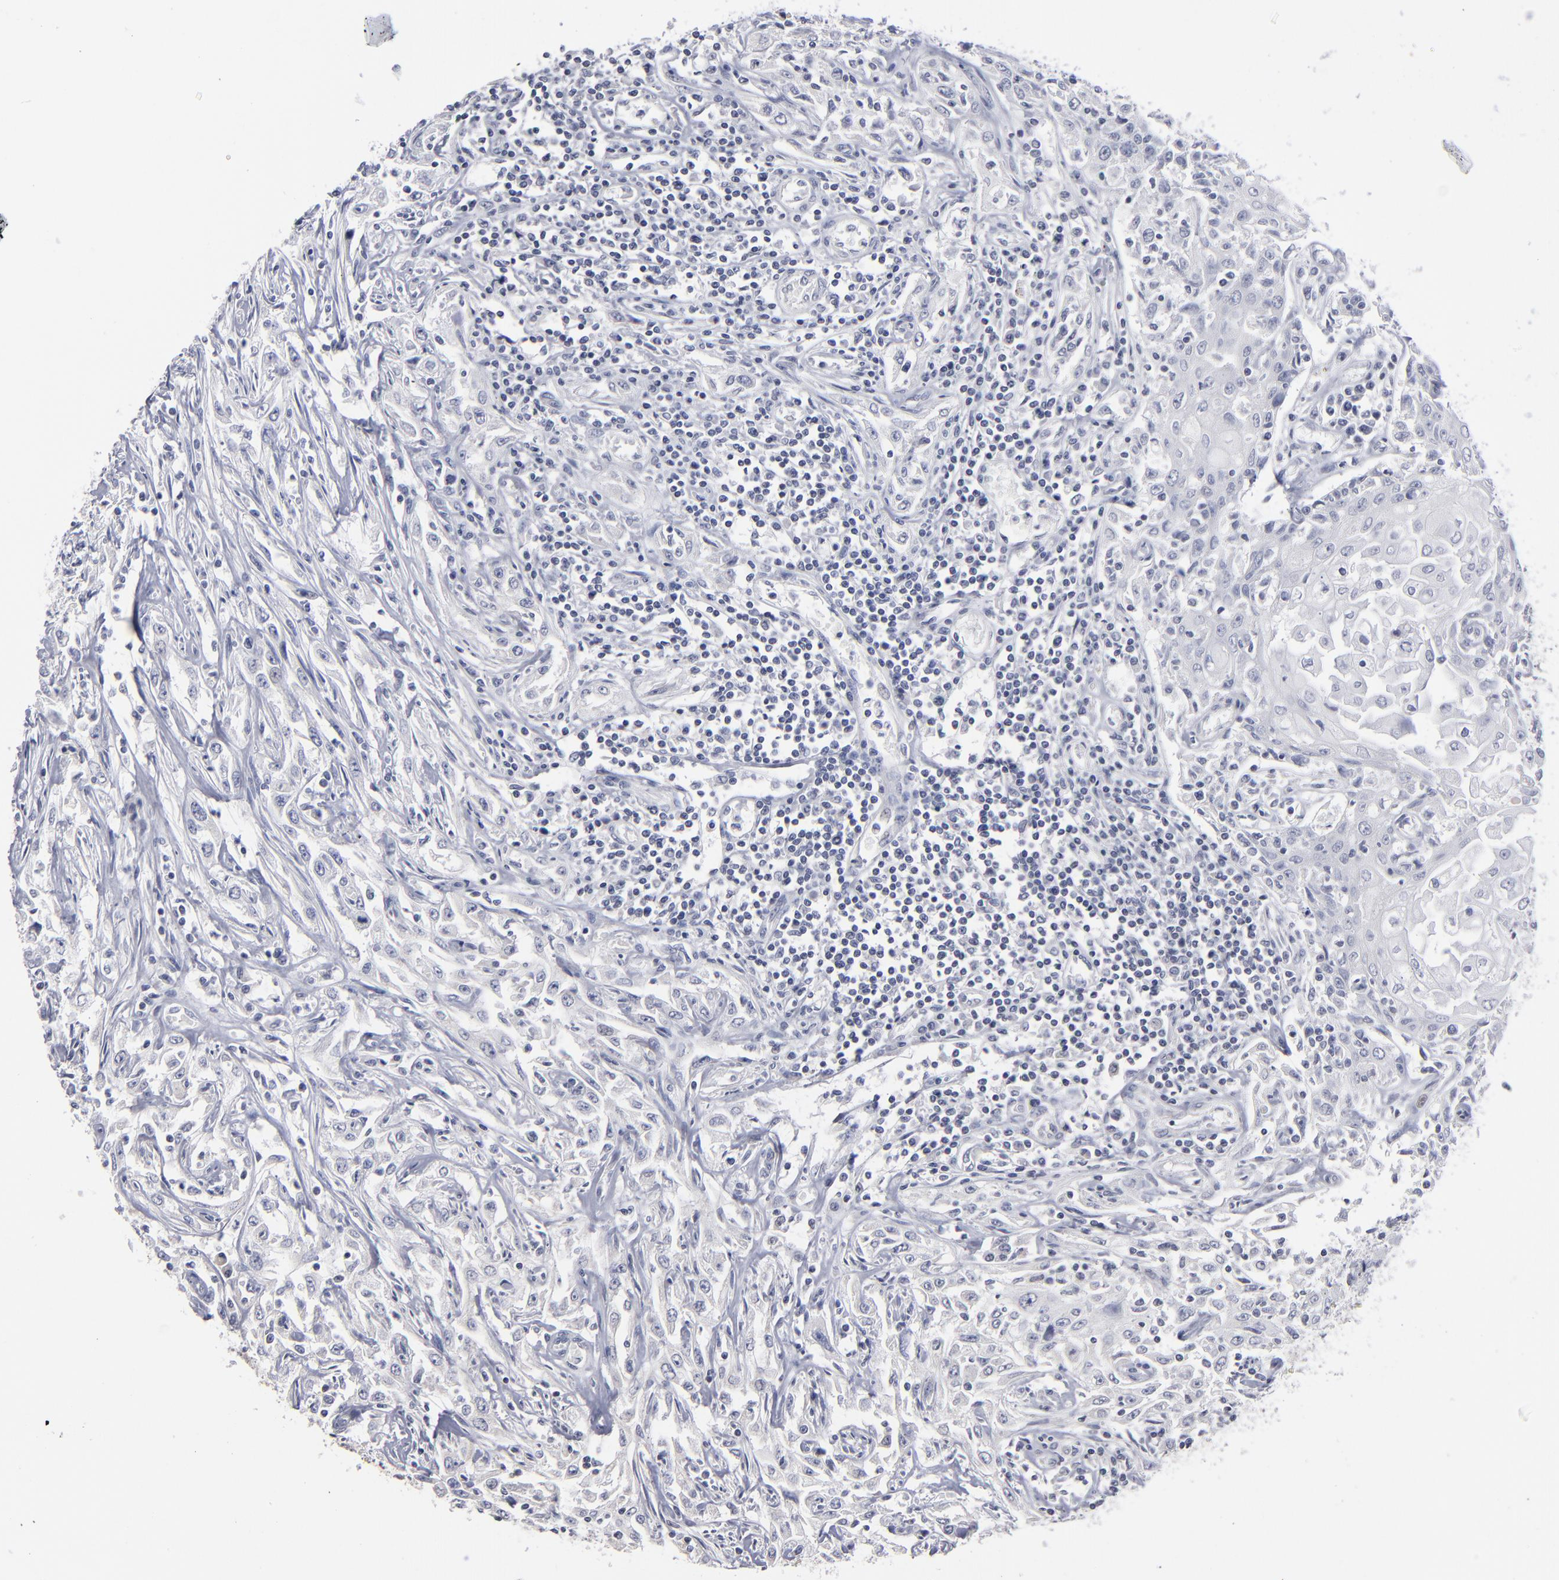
{"staining": {"intensity": "negative", "quantity": "none", "location": "none"}, "tissue": "head and neck cancer", "cell_type": "Tumor cells", "image_type": "cancer", "snomed": [{"axis": "morphology", "description": "Squamous cell carcinoma, NOS"}, {"axis": "topography", "description": "Oral tissue"}, {"axis": "topography", "description": "Head-Neck"}], "caption": "Human squamous cell carcinoma (head and neck) stained for a protein using IHC reveals no expression in tumor cells.", "gene": "RPH3A", "patient": {"sex": "female", "age": 76}}